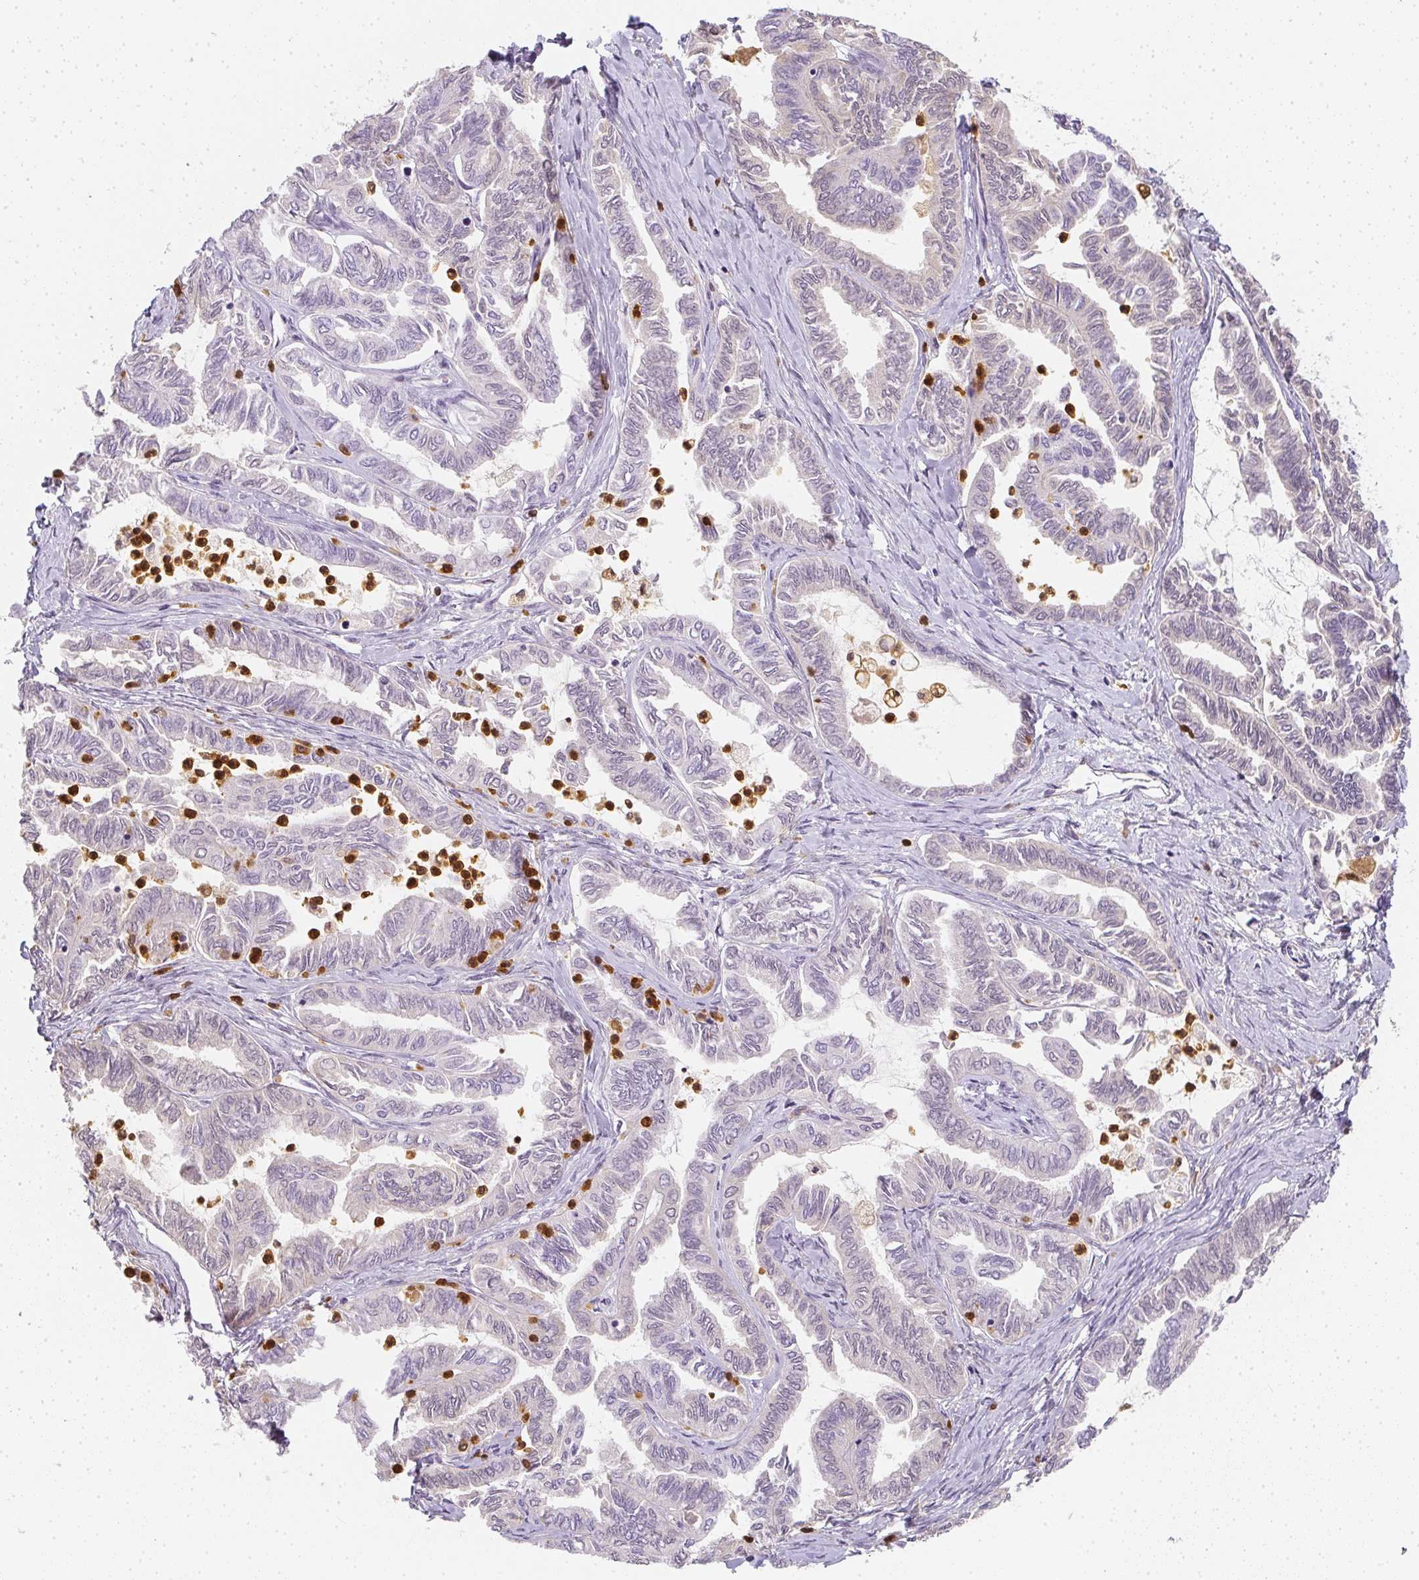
{"staining": {"intensity": "weak", "quantity": "<25%", "location": "cytoplasmic/membranous,nuclear"}, "tissue": "ovarian cancer", "cell_type": "Tumor cells", "image_type": "cancer", "snomed": [{"axis": "morphology", "description": "Carcinoma, endometroid"}, {"axis": "topography", "description": "Ovary"}], "caption": "Immunohistochemistry (IHC) image of neoplastic tissue: ovarian cancer (endometroid carcinoma) stained with DAB (3,3'-diaminobenzidine) exhibits no significant protein positivity in tumor cells.", "gene": "HK3", "patient": {"sex": "female", "age": 70}}